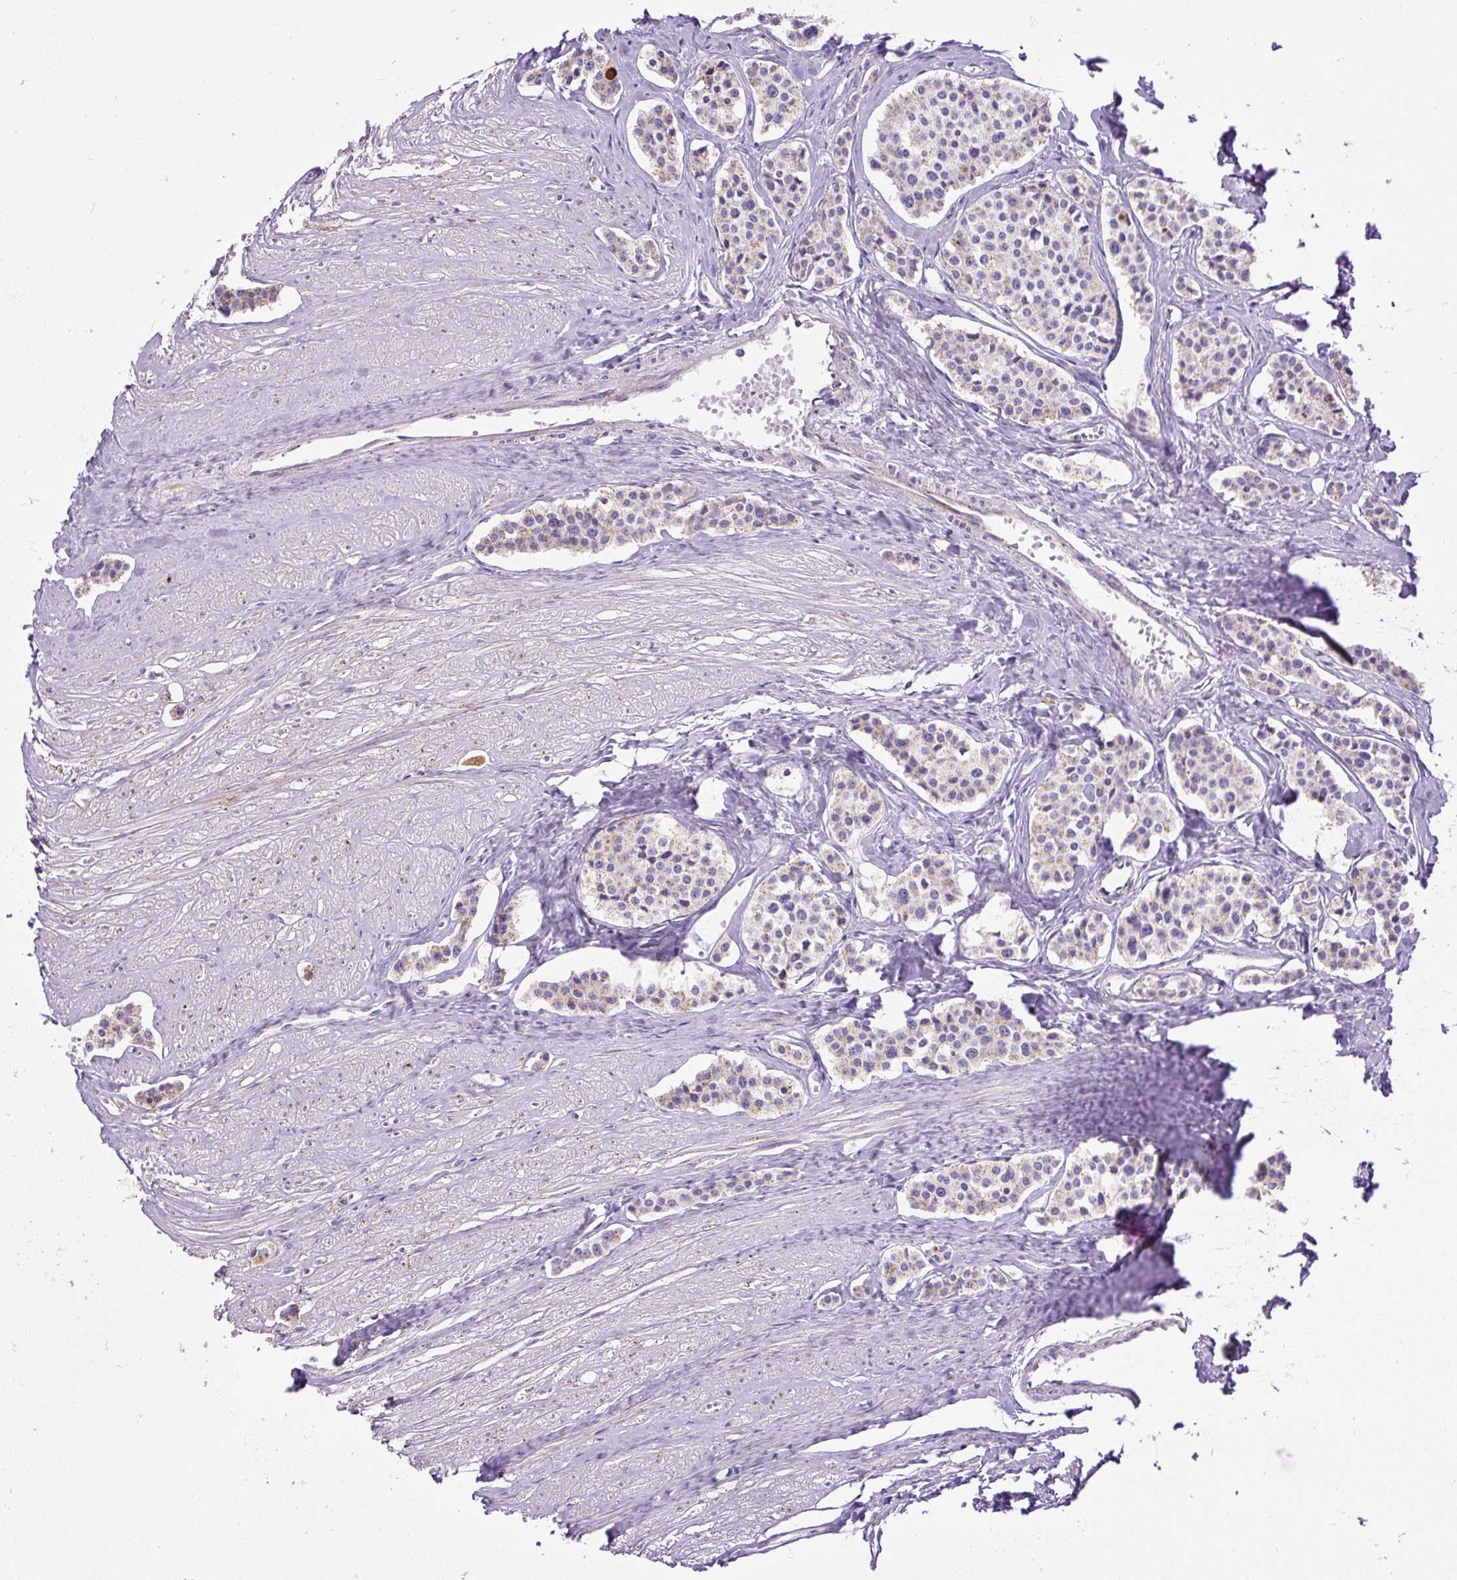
{"staining": {"intensity": "negative", "quantity": "none", "location": "none"}, "tissue": "carcinoid", "cell_type": "Tumor cells", "image_type": "cancer", "snomed": [{"axis": "morphology", "description": "Carcinoid, malignant, NOS"}, {"axis": "topography", "description": "Small intestine"}], "caption": "Tumor cells are negative for brown protein staining in carcinoid (malignant). (DAB (3,3'-diaminobenzidine) immunohistochemistry (IHC) with hematoxylin counter stain).", "gene": "CFAP47", "patient": {"sex": "male", "age": 60}}